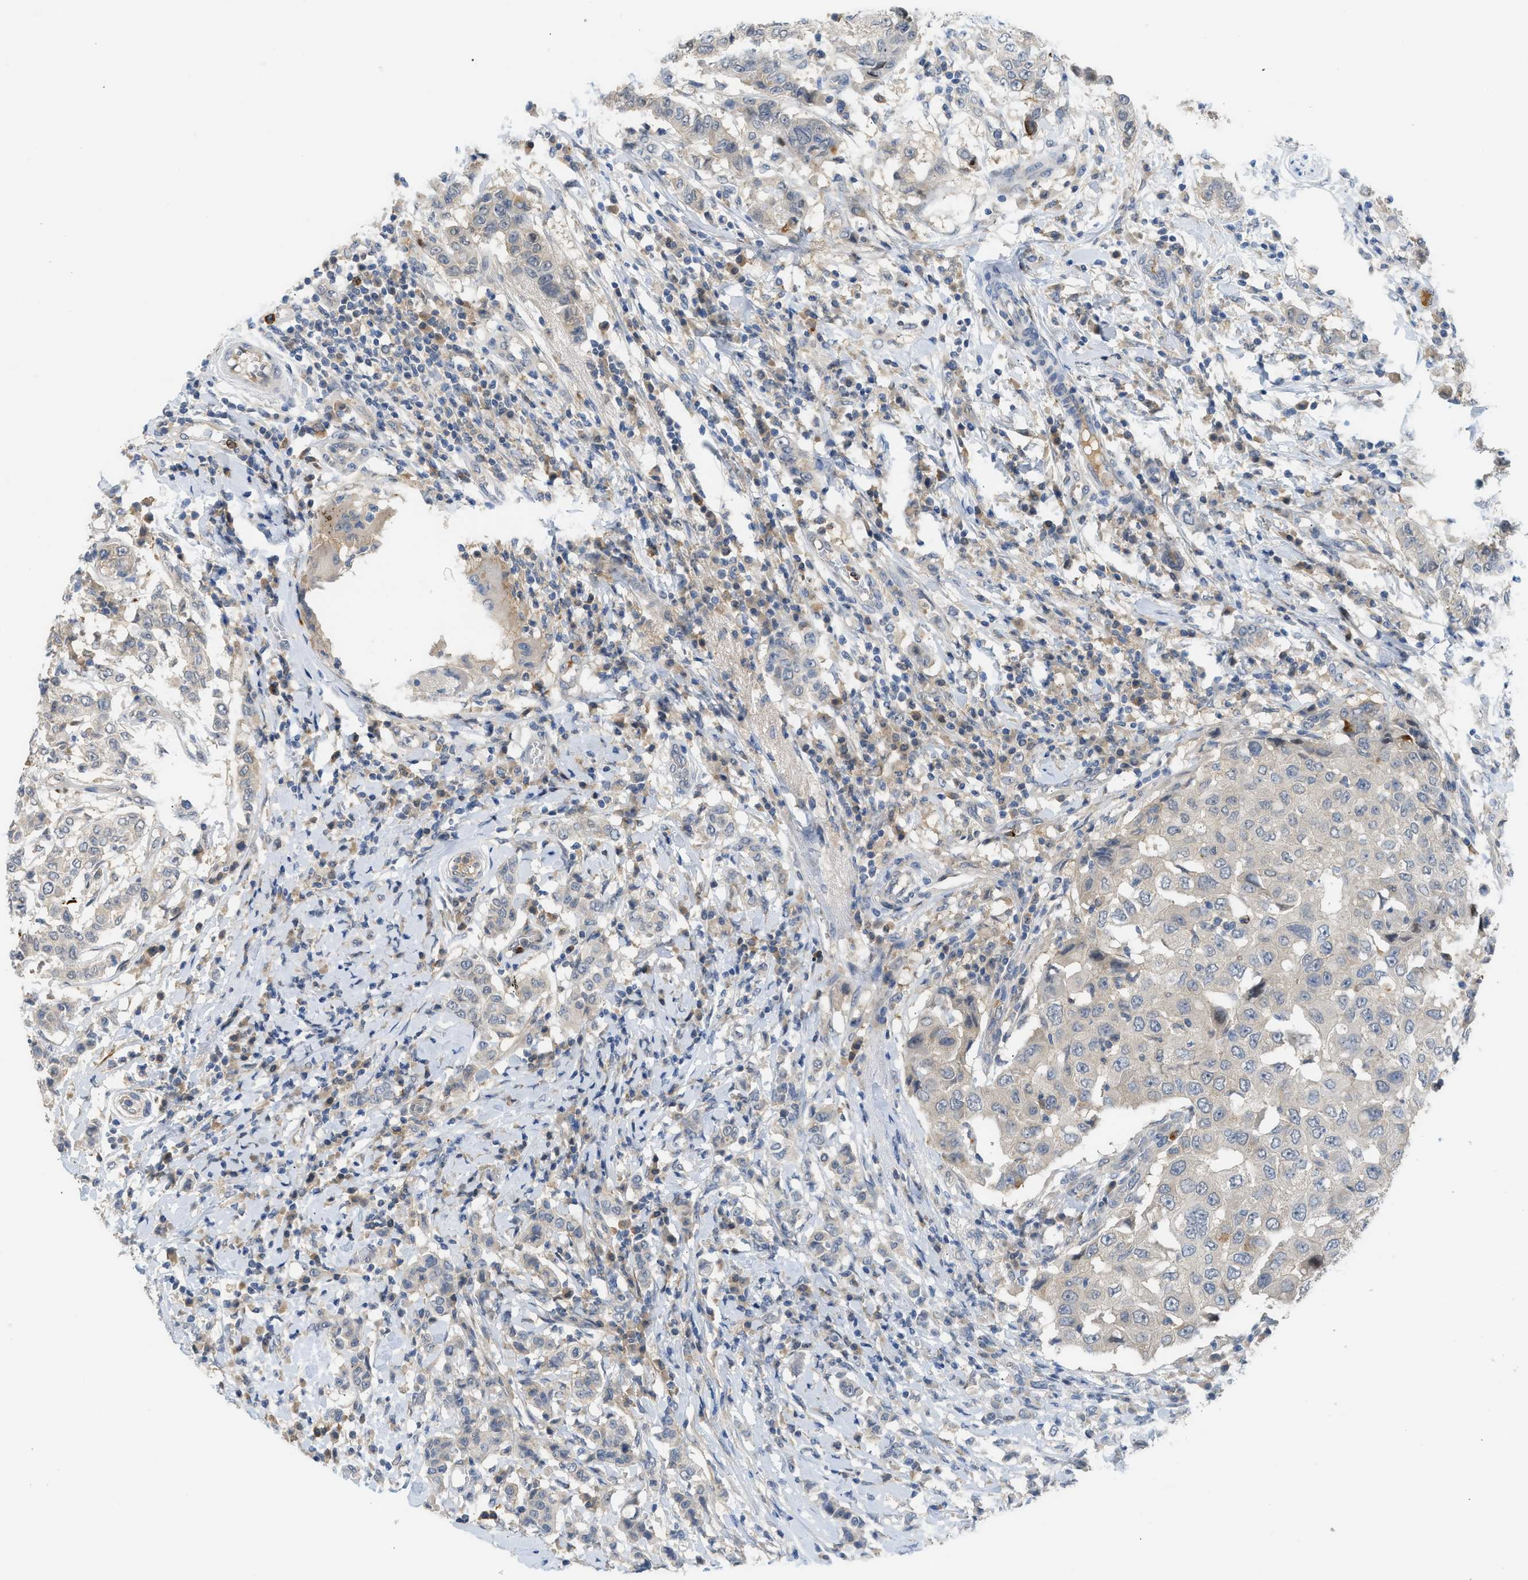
{"staining": {"intensity": "negative", "quantity": "none", "location": "none"}, "tissue": "breast cancer", "cell_type": "Tumor cells", "image_type": "cancer", "snomed": [{"axis": "morphology", "description": "Duct carcinoma"}, {"axis": "topography", "description": "Breast"}], "caption": "Immunohistochemical staining of invasive ductal carcinoma (breast) displays no significant expression in tumor cells.", "gene": "RHBDF2", "patient": {"sex": "female", "age": 27}}